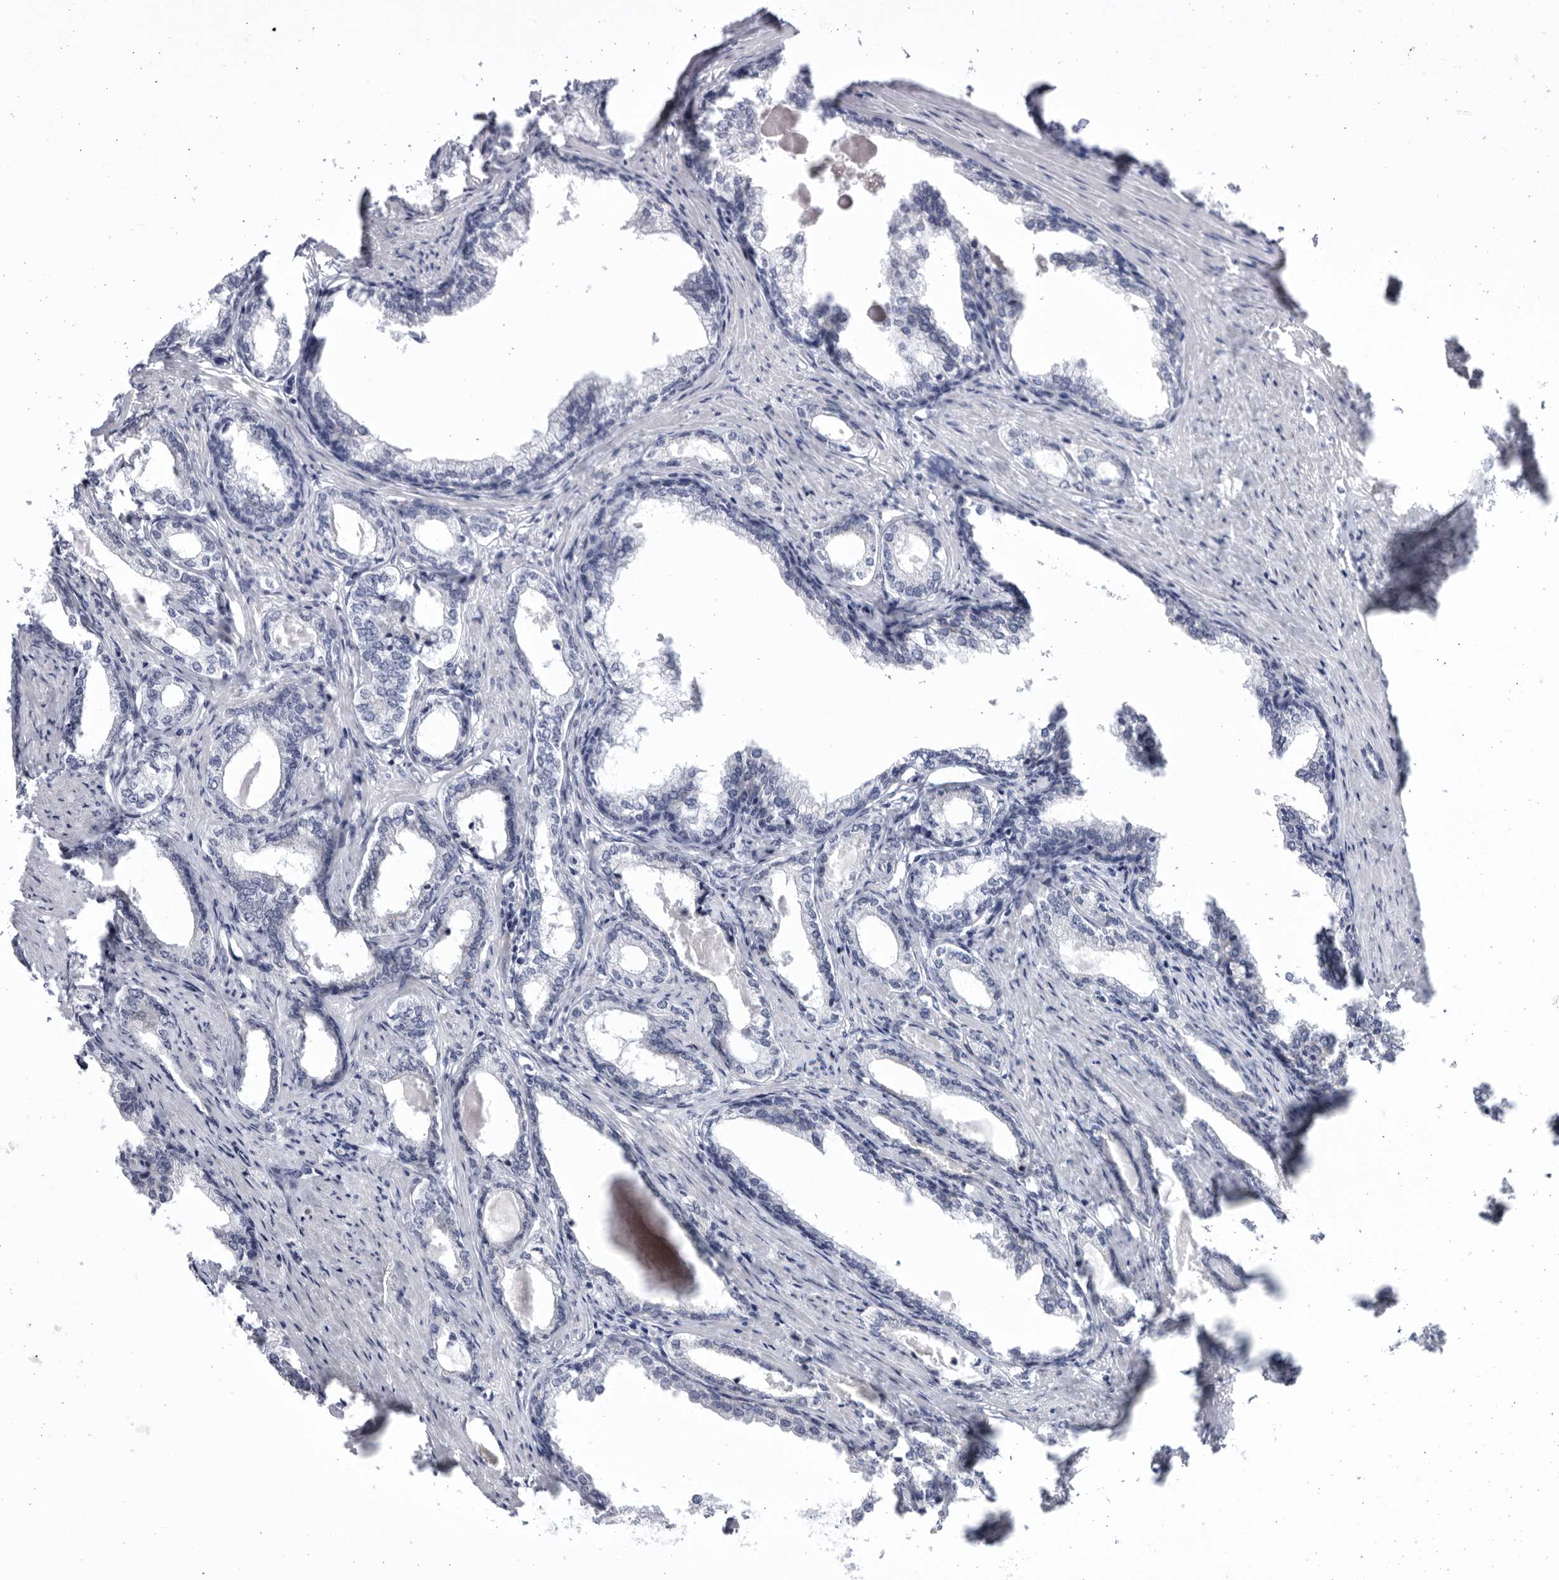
{"staining": {"intensity": "negative", "quantity": "none", "location": "none"}, "tissue": "prostate cancer", "cell_type": "Tumor cells", "image_type": "cancer", "snomed": [{"axis": "morphology", "description": "Adenocarcinoma, High grade"}, {"axis": "topography", "description": "Prostate"}], "caption": "Tumor cells show no significant positivity in high-grade adenocarcinoma (prostate).", "gene": "CCDC181", "patient": {"sex": "male", "age": 58}}